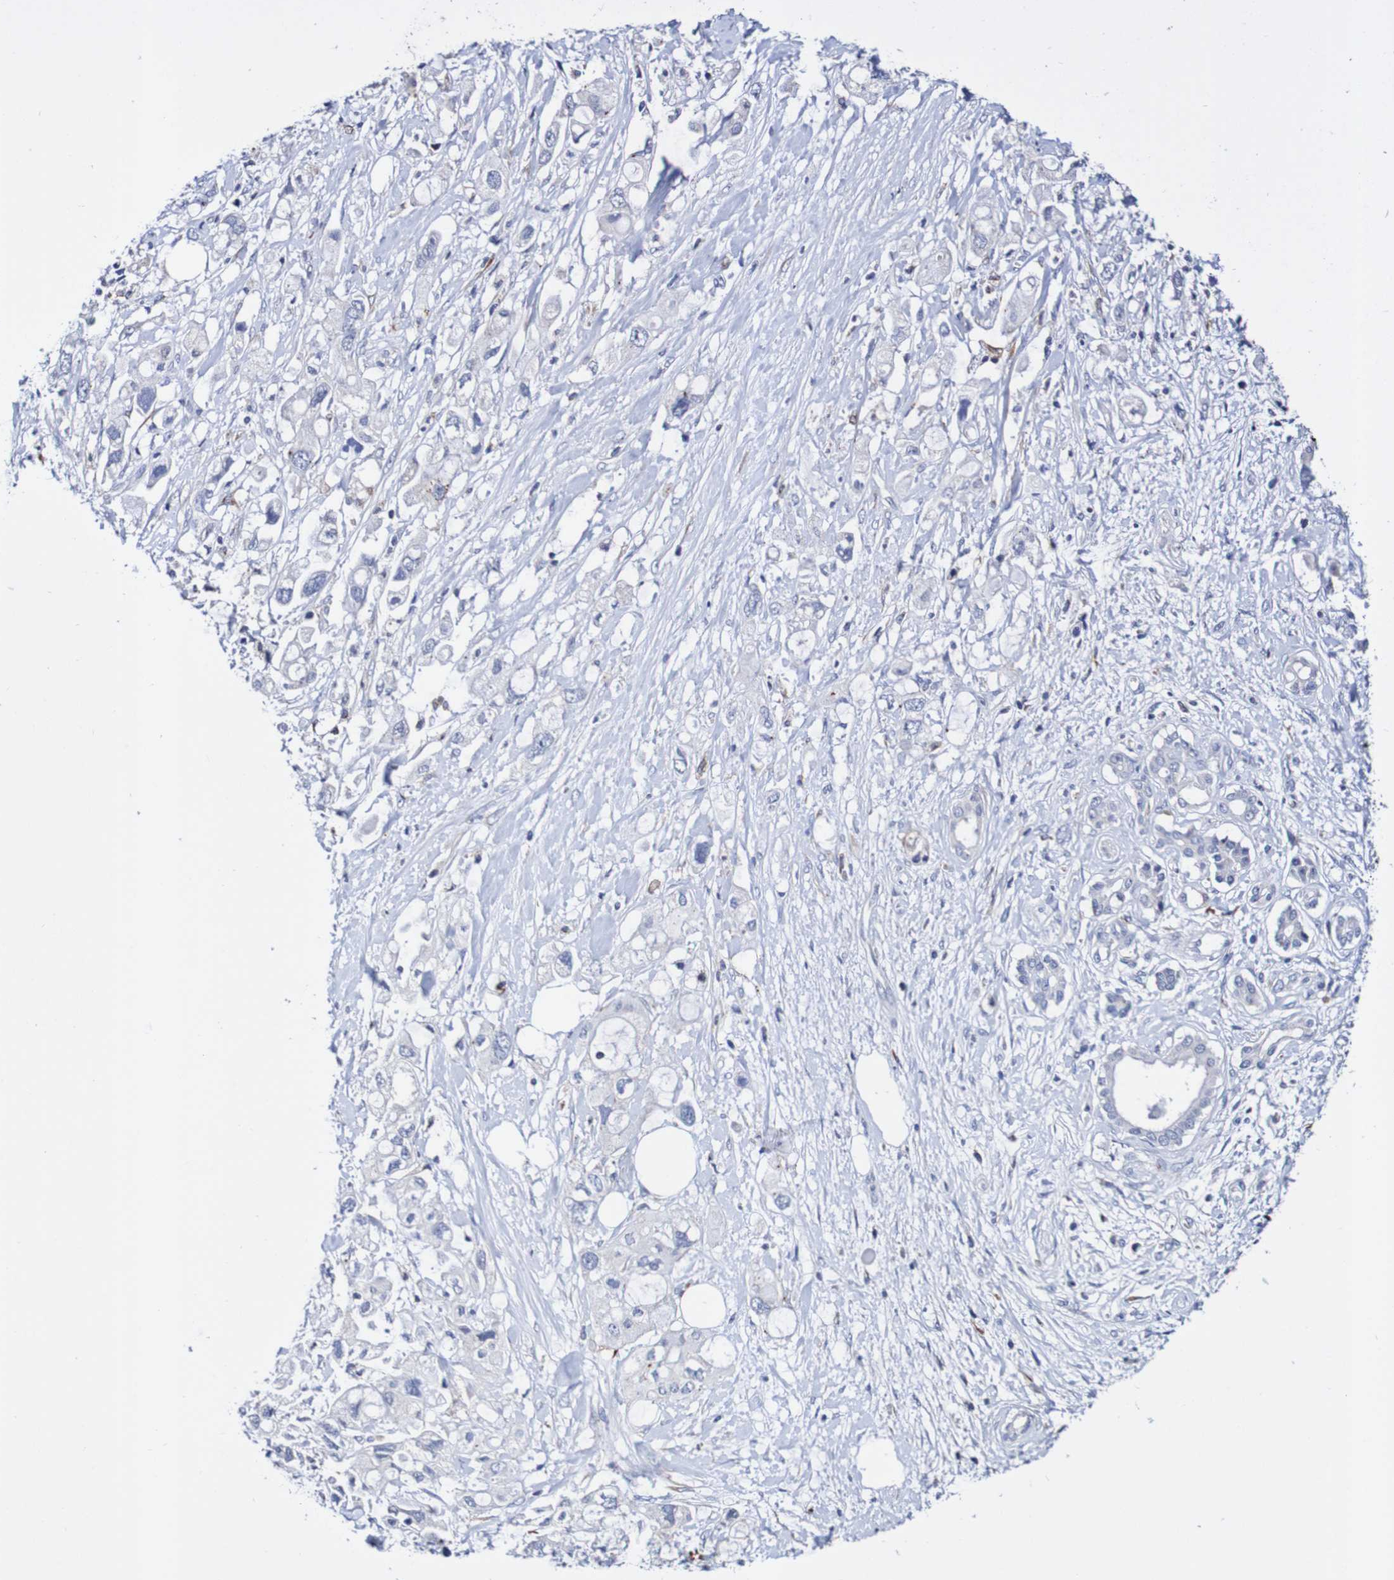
{"staining": {"intensity": "negative", "quantity": "none", "location": "none"}, "tissue": "pancreatic cancer", "cell_type": "Tumor cells", "image_type": "cancer", "snomed": [{"axis": "morphology", "description": "Adenocarcinoma, NOS"}, {"axis": "topography", "description": "Pancreas"}], "caption": "Immunohistochemistry (IHC) of pancreatic cancer (adenocarcinoma) shows no expression in tumor cells.", "gene": "SEZ6", "patient": {"sex": "female", "age": 56}}